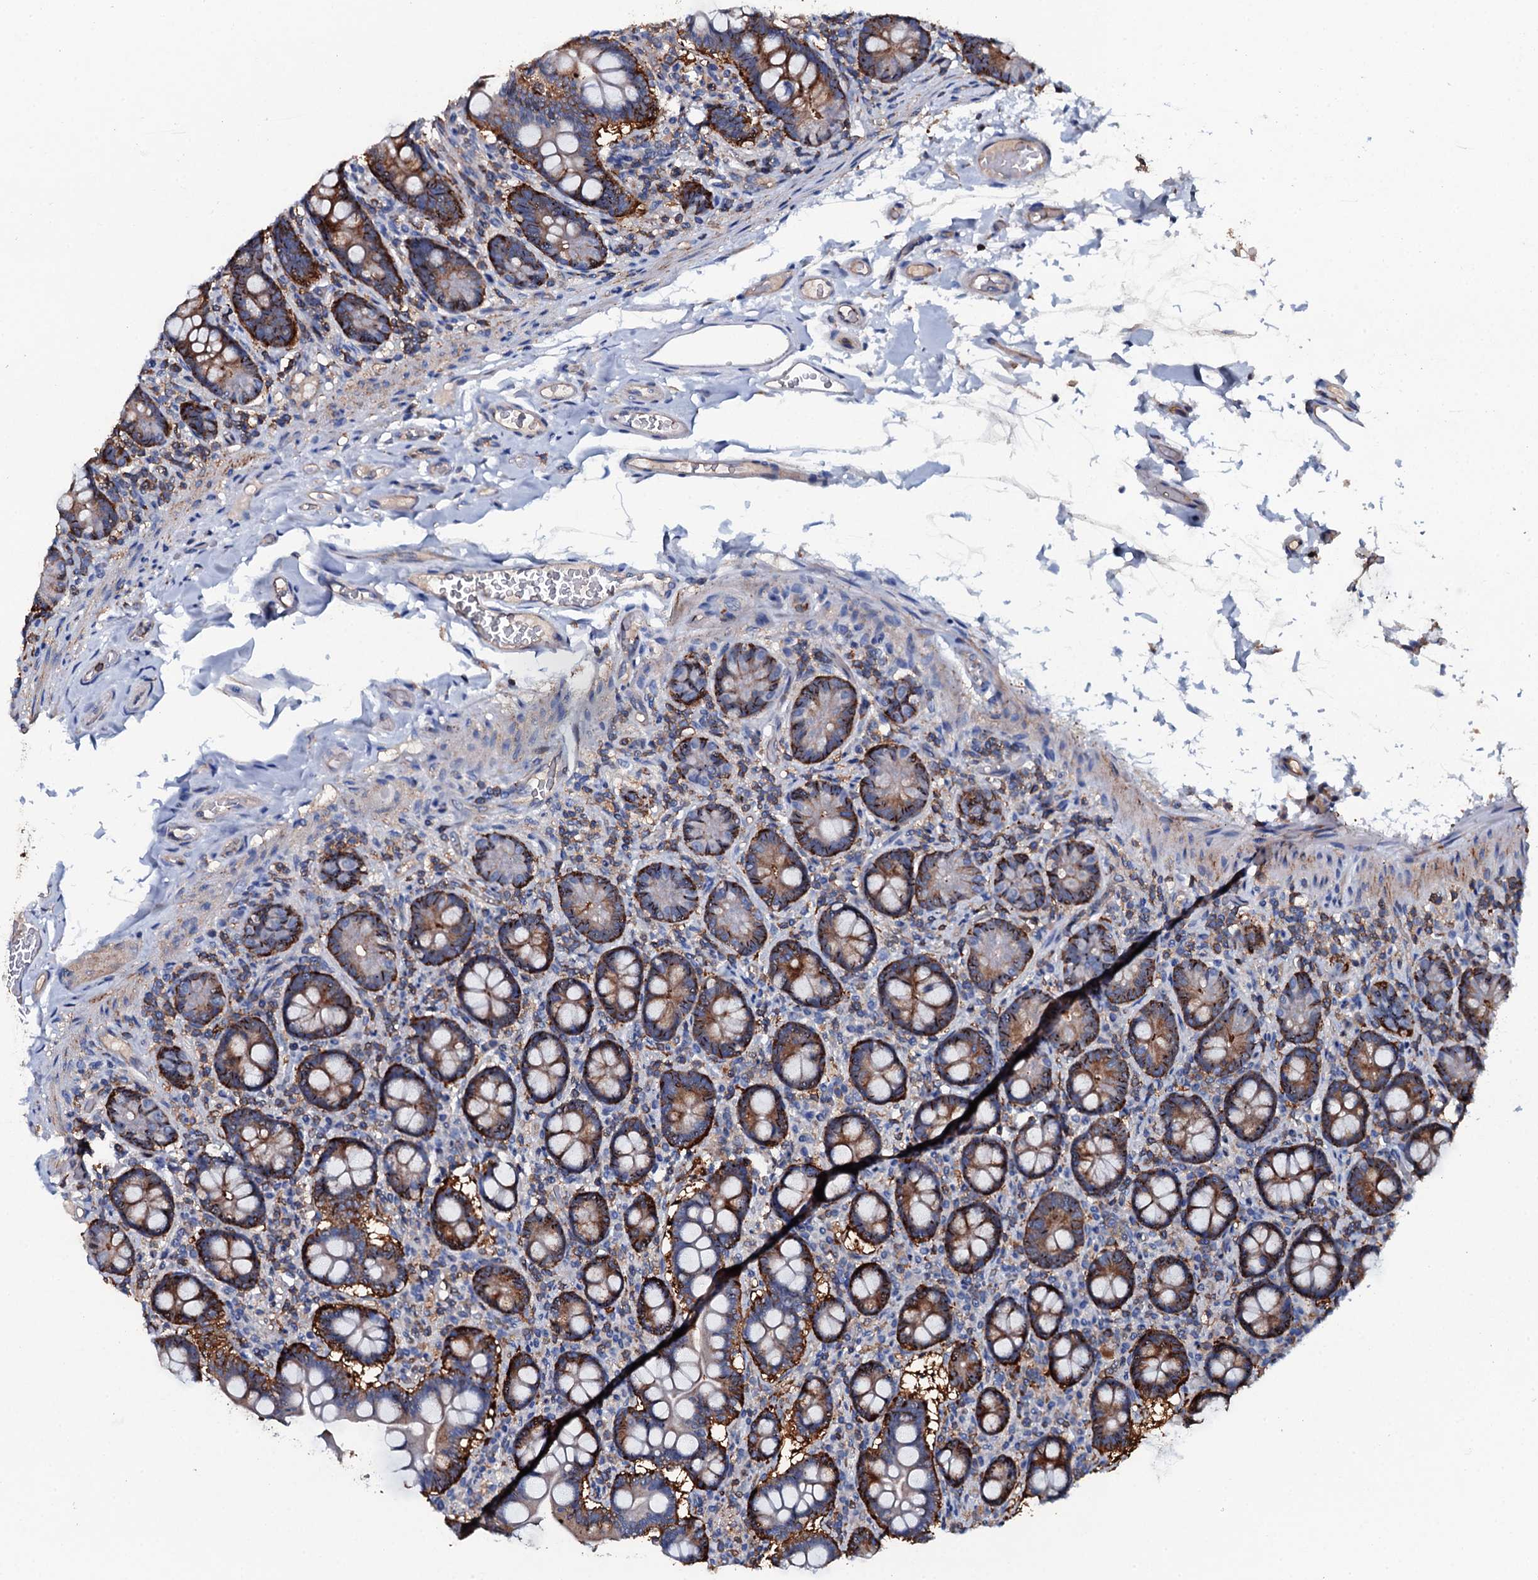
{"staining": {"intensity": "moderate", "quantity": ">75%", "location": "cytoplasmic/membranous"}, "tissue": "small intestine", "cell_type": "Glandular cells", "image_type": "normal", "snomed": [{"axis": "morphology", "description": "Normal tissue, NOS"}, {"axis": "topography", "description": "Small intestine"}], "caption": "Protein staining exhibits moderate cytoplasmic/membranous staining in about >75% of glandular cells in benign small intestine.", "gene": "MS4A4E", "patient": {"sex": "female", "age": 64}}